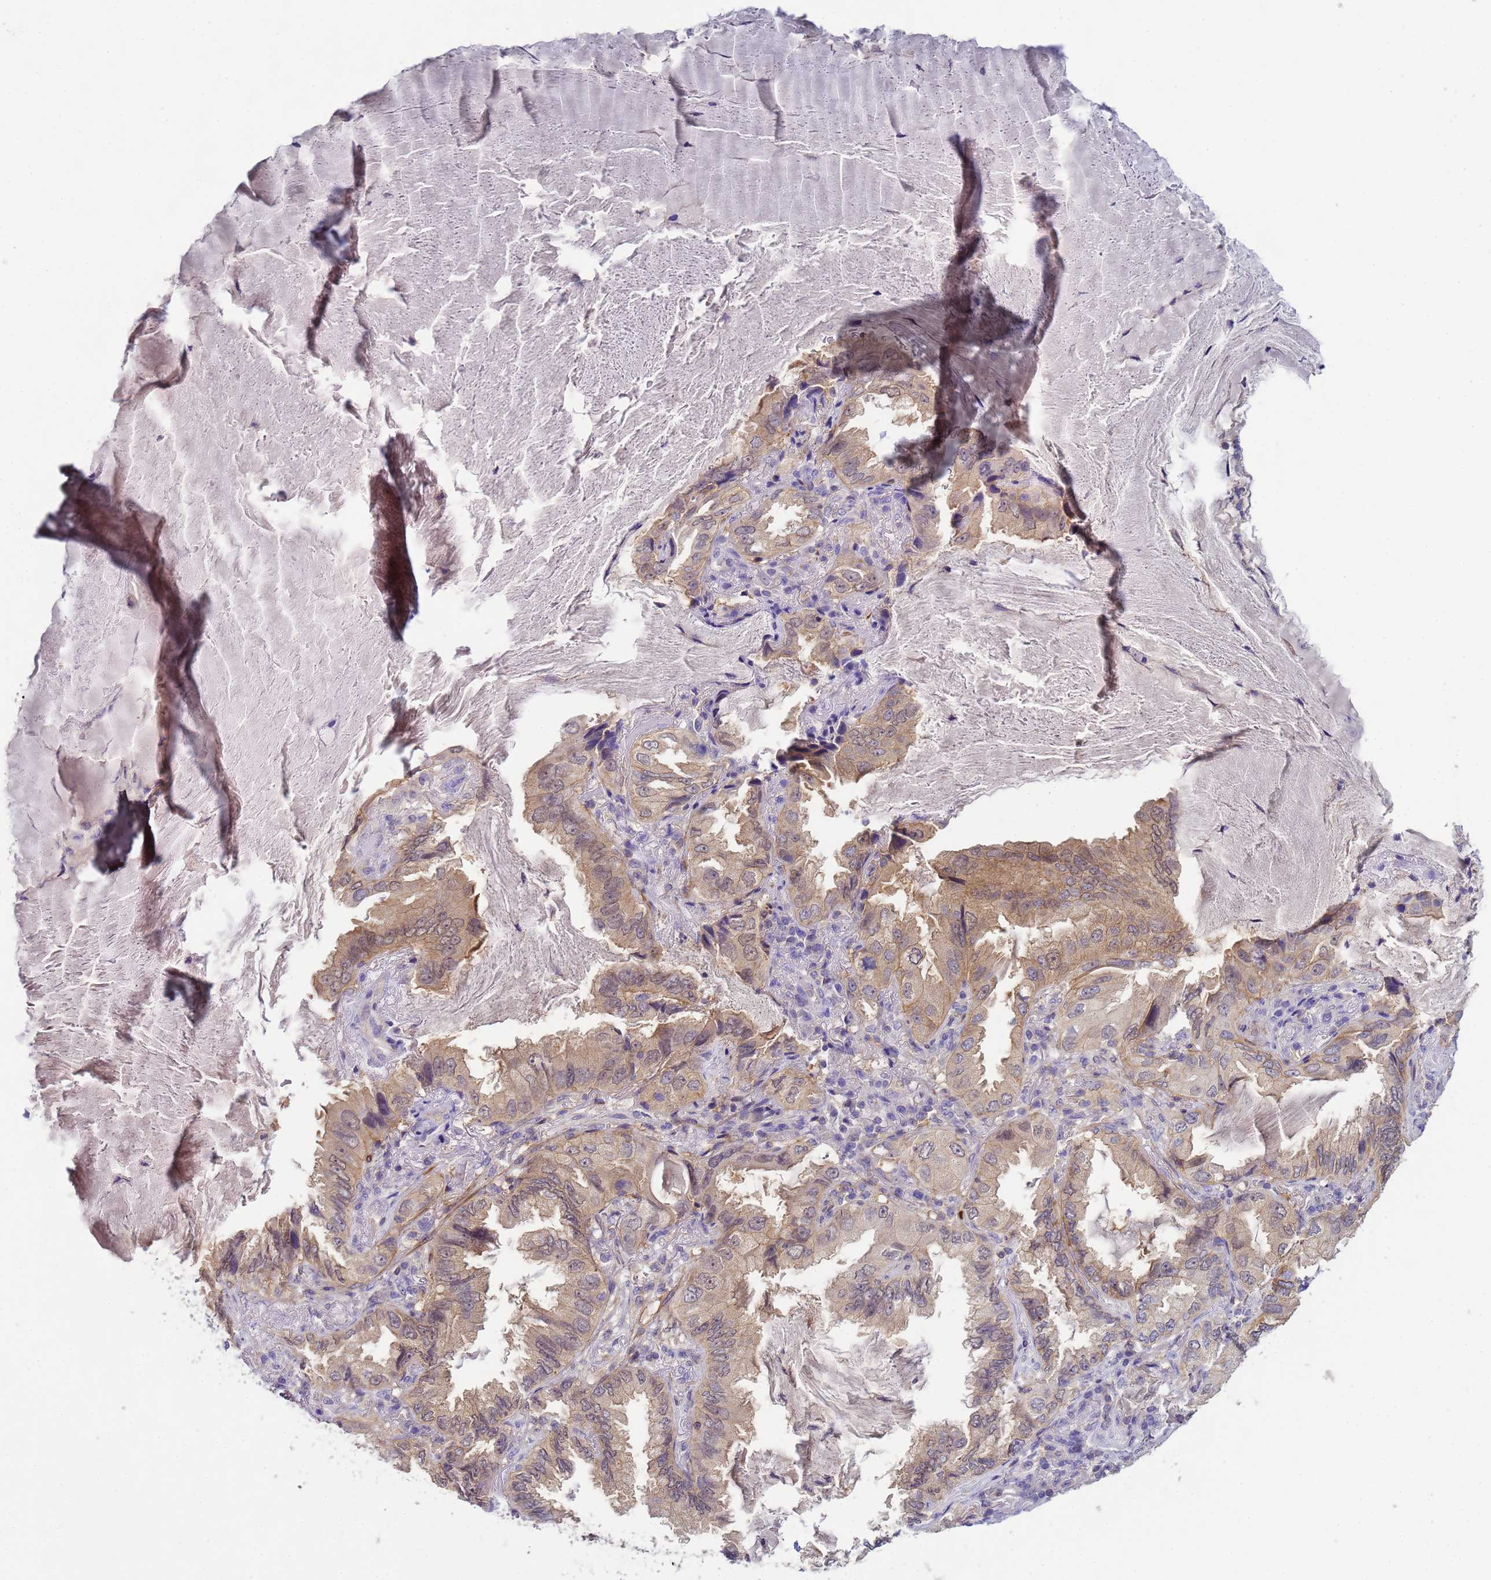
{"staining": {"intensity": "weak", "quantity": "25%-75%", "location": "cytoplasmic/membranous"}, "tissue": "lung cancer", "cell_type": "Tumor cells", "image_type": "cancer", "snomed": [{"axis": "morphology", "description": "Adenocarcinoma, NOS"}, {"axis": "topography", "description": "Lung"}], "caption": "An immunohistochemistry image of tumor tissue is shown. Protein staining in brown highlights weak cytoplasmic/membranous positivity in adenocarcinoma (lung) within tumor cells. The protein is stained brown, and the nuclei are stained in blue (DAB IHC with brightfield microscopy, high magnification).", "gene": "KLHL13", "patient": {"sex": "female", "age": 69}}